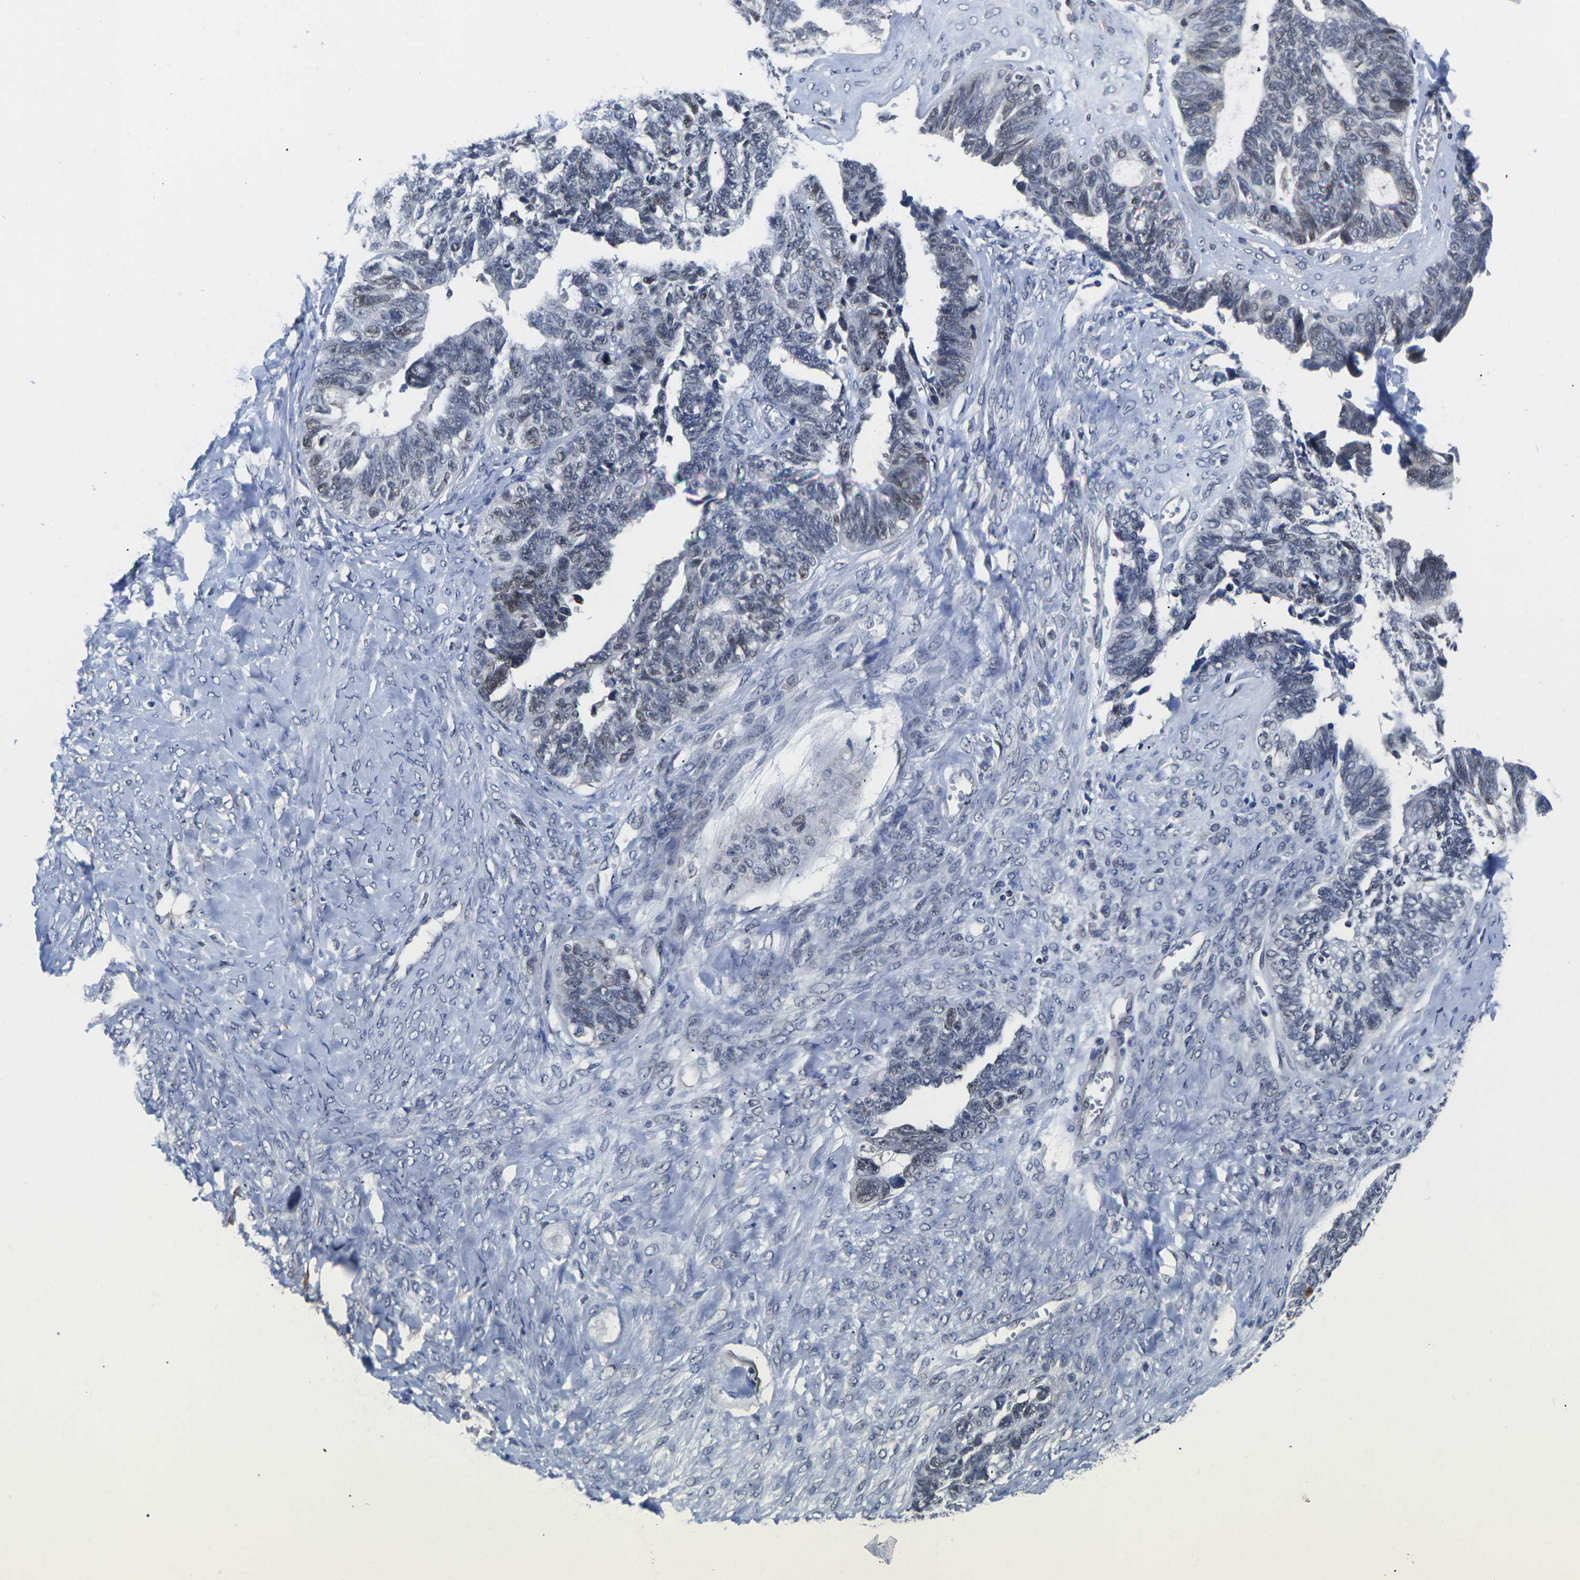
{"staining": {"intensity": "negative", "quantity": "none", "location": "none"}, "tissue": "ovarian cancer", "cell_type": "Tumor cells", "image_type": "cancer", "snomed": [{"axis": "morphology", "description": "Cystadenocarcinoma, serous, NOS"}, {"axis": "topography", "description": "Ovary"}], "caption": "Tumor cells show no significant positivity in ovarian cancer (serous cystadenocarcinoma).", "gene": "ST6GAL2", "patient": {"sex": "female", "age": 79}}